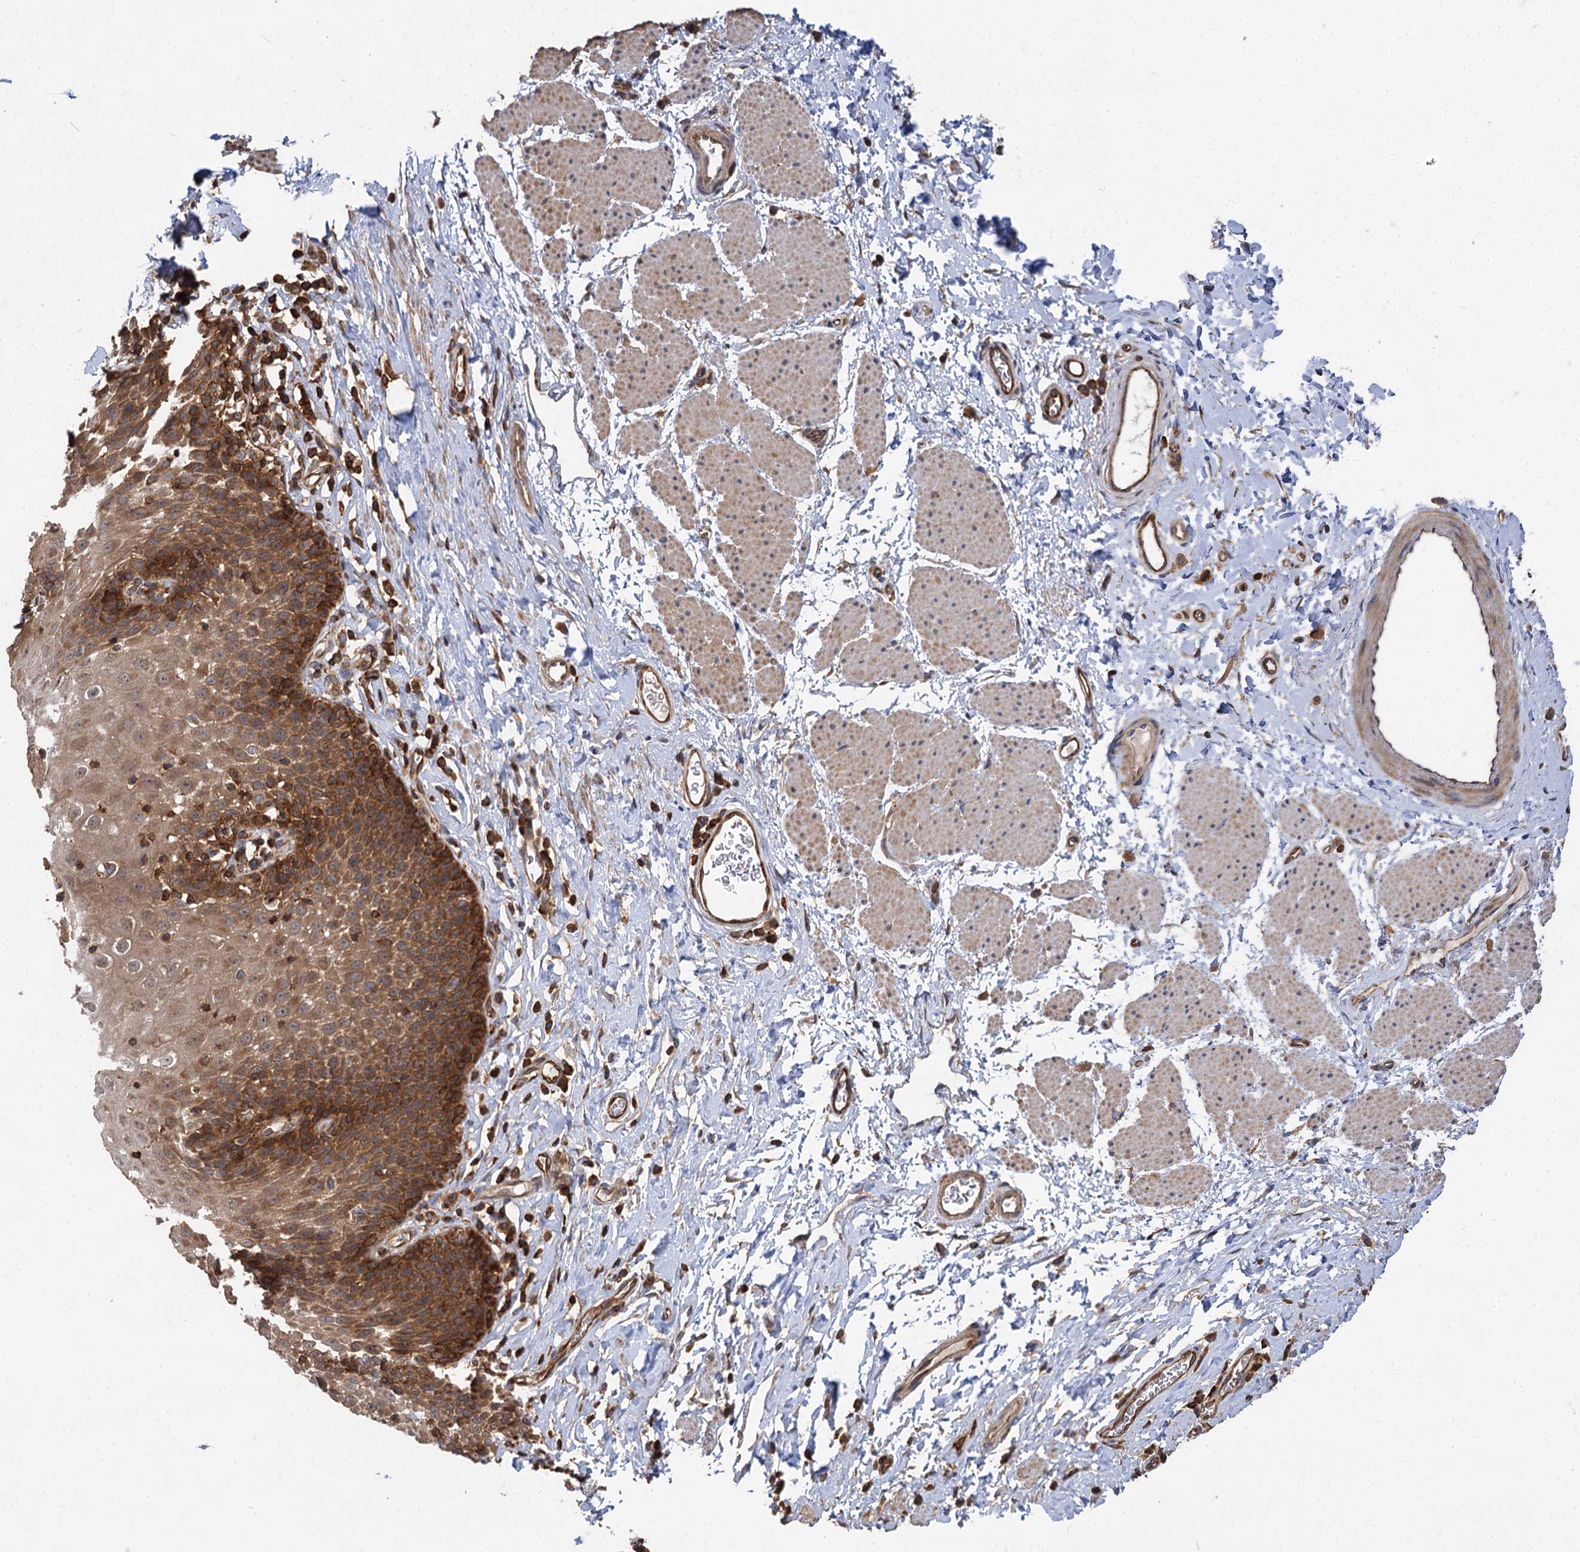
{"staining": {"intensity": "strong", "quantity": "25%-75%", "location": "cytoplasmic/membranous"}, "tissue": "esophagus", "cell_type": "Squamous epithelial cells", "image_type": "normal", "snomed": [{"axis": "morphology", "description": "Normal tissue, NOS"}, {"axis": "topography", "description": "Esophagus"}], "caption": "The micrograph reveals immunohistochemical staining of unremarkable esophagus. There is strong cytoplasmic/membranous expression is identified in approximately 25%-75% of squamous epithelial cells. The staining is performed using DAB (3,3'-diaminobenzidine) brown chromogen to label protein expression. The nuclei are counter-stained blue using hematoxylin.", "gene": "PACS1", "patient": {"sex": "female", "age": 61}}